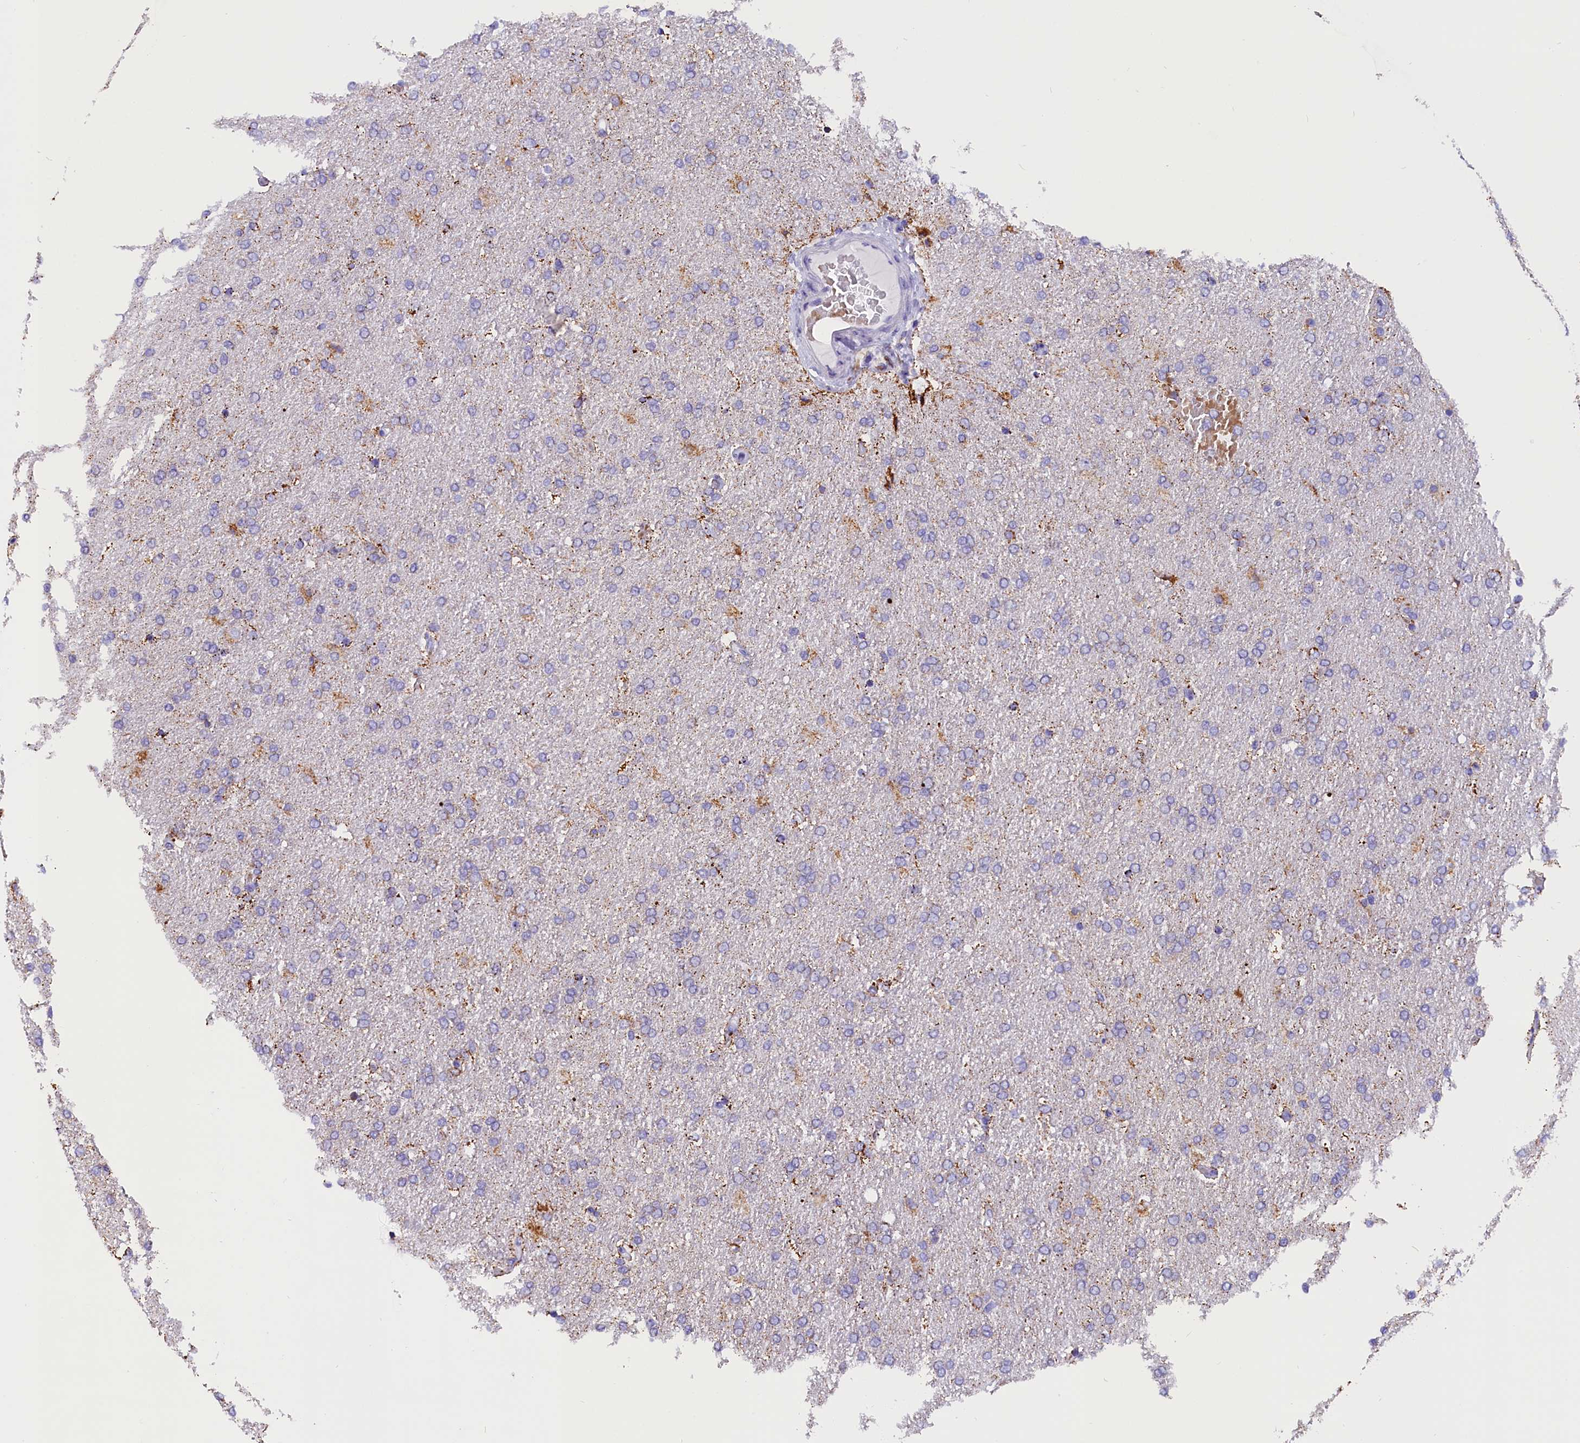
{"staining": {"intensity": "weak", "quantity": "25%-75%", "location": "cytoplasmic/membranous"}, "tissue": "glioma", "cell_type": "Tumor cells", "image_type": "cancer", "snomed": [{"axis": "morphology", "description": "Glioma, malignant, High grade"}, {"axis": "topography", "description": "Brain"}], "caption": "A low amount of weak cytoplasmic/membranous expression is appreciated in approximately 25%-75% of tumor cells in malignant glioma (high-grade) tissue.", "gene": "ABAT", "patient": {"sex": "male", "age": 72}}